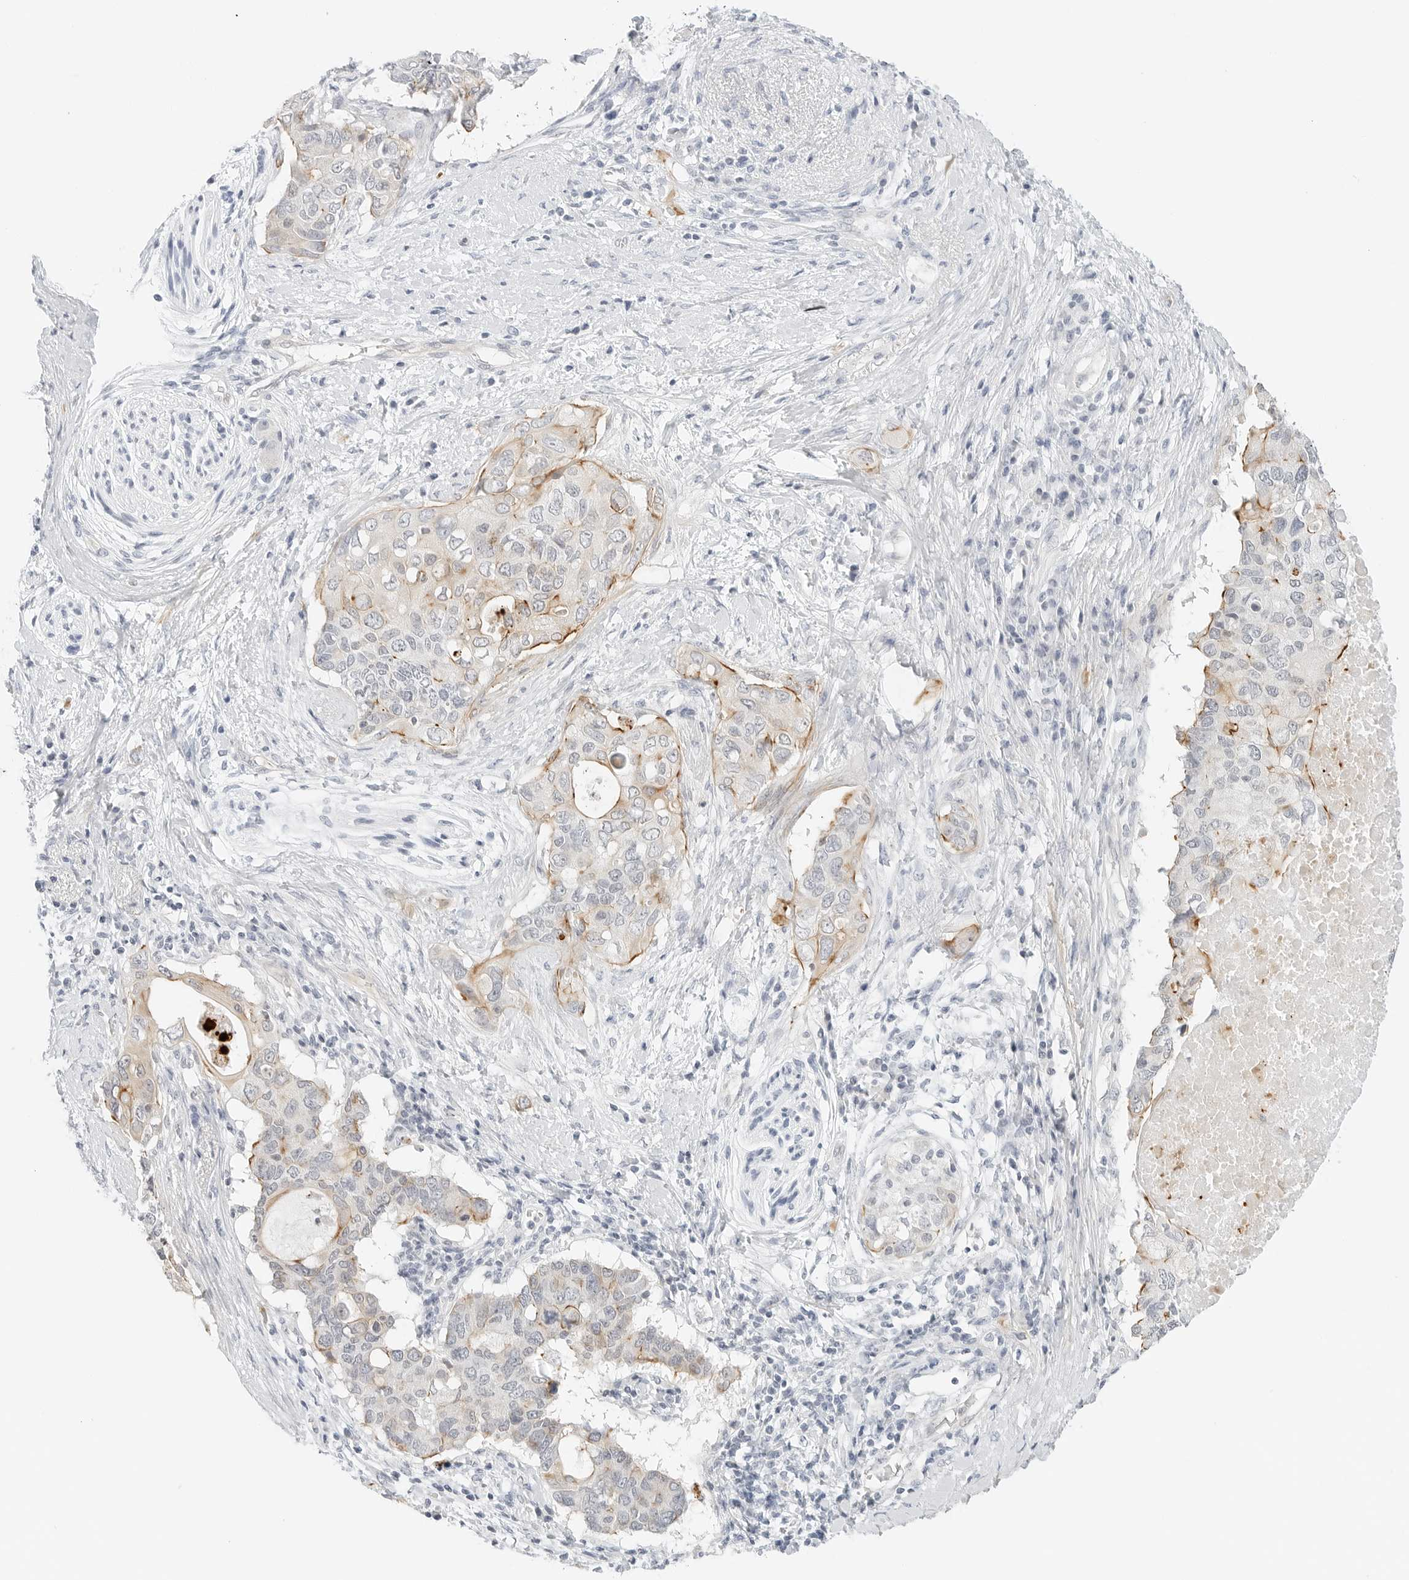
{"staining": {"intensity": "moderate", "quantity": "<25%", "location": "cytoplasmic/membranous"}, "tissue": "pancreatic cancer", "cell_type": "Tumor cells", "image_type": "cancer", "snomed": [{"axis": "morphology", "description": "Adenocarcinoma, NOS"}, {"axis": "topography", "description": "Pancreas"}], "caption": "This is a photomicrograph of IHC staining of pancreatic cancer (adenocarcinoma), which shows moderate expression in the cytoplasmic/membranous of tumor cells.", "gene": "IQCC", "patient": {"sex": "female", "age": 56}}